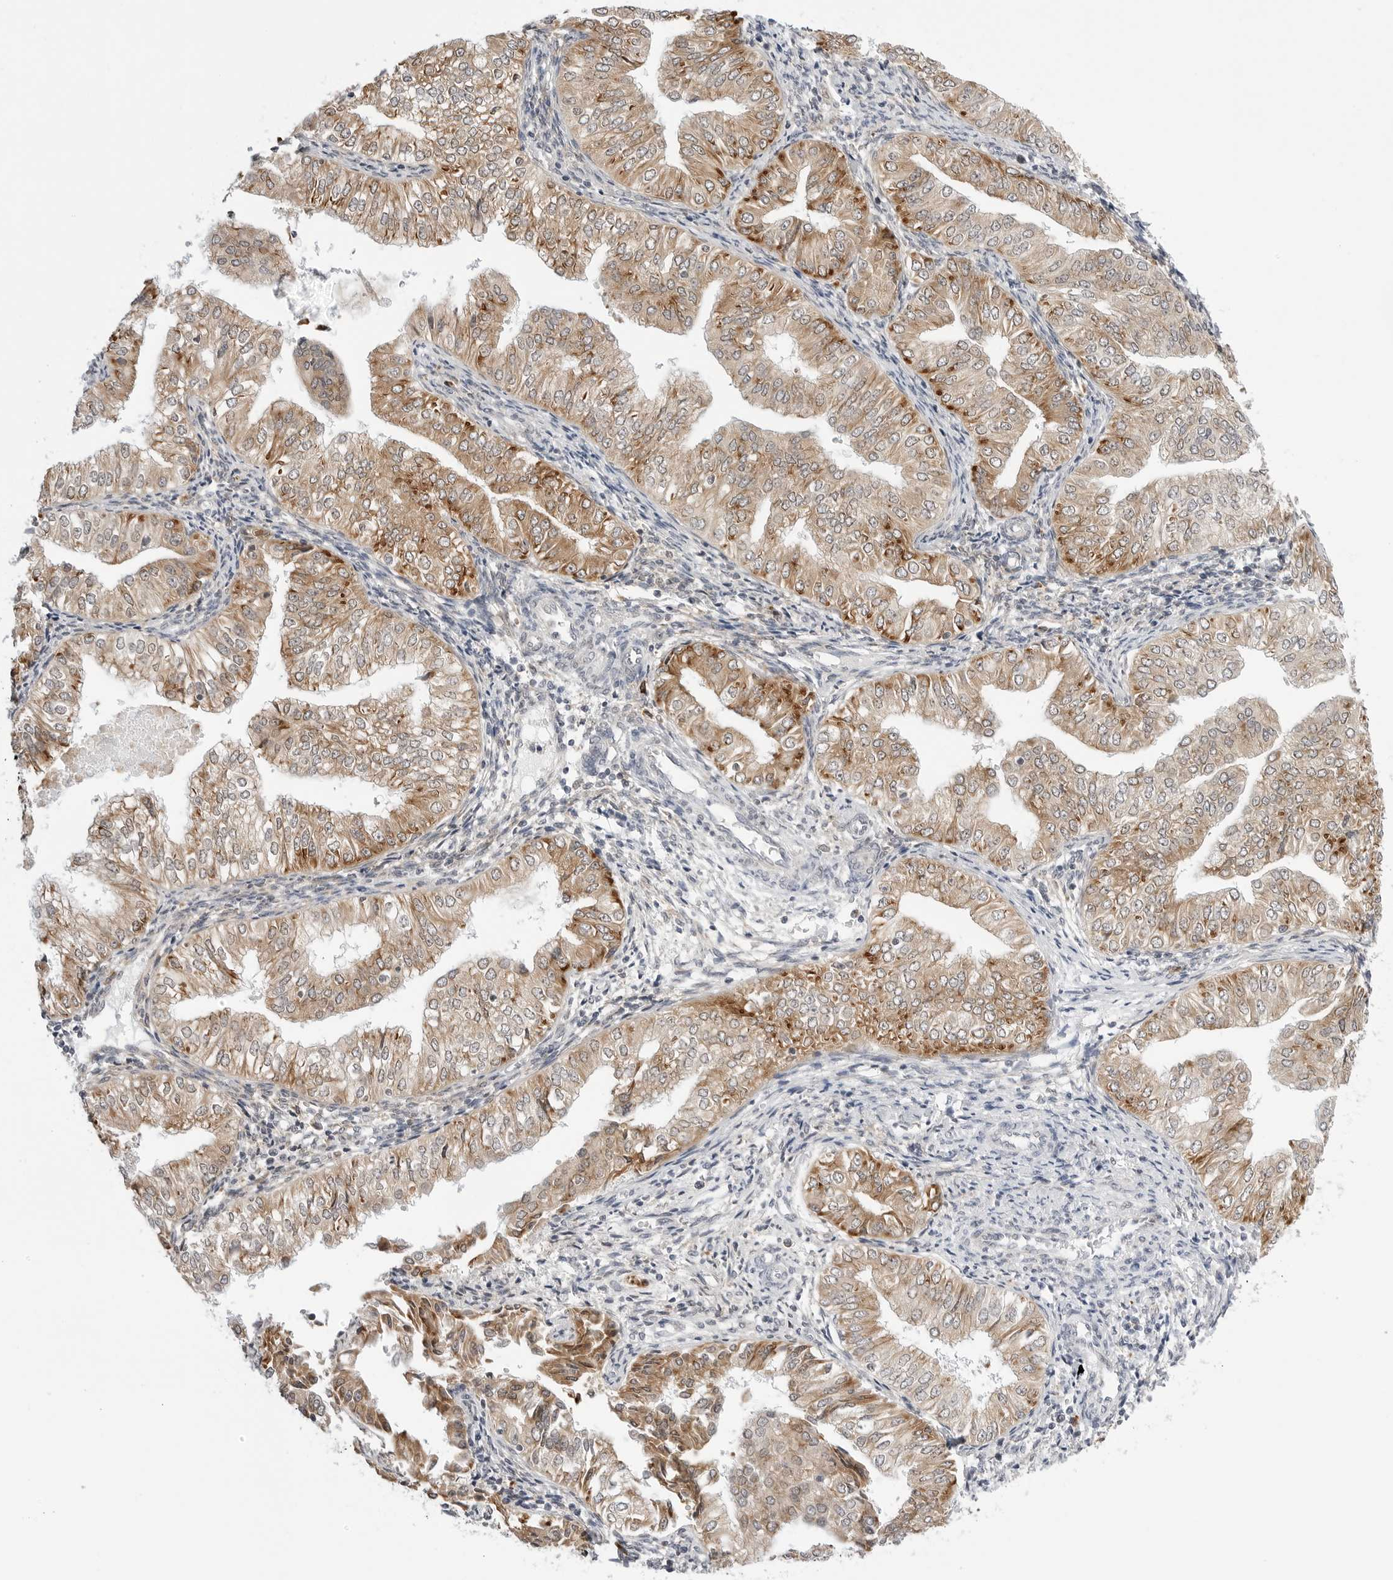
{"staining": {"intensity": "moderate", "quantity": ">75%", "location": "cytoplasmic/membranous"}, "tissue": "endometrial cancer", "cell_type": "Tumor cells", "image_type": "cancer", "snomed": [{"axis": "morphology", "description": "Normal tissue, NOS"}, {"axis": "morphology", "description": "Adenocarcinoma, NOS"}, {"axis": "topography", "description": "Endometrium"}], "caption": "Tumor cells show moderate cytoplasmic/membranous expression in about >75% of cells in endometrial cancer (adenocarcinoma). (DAB (3,3'-diaminobenzidine) IHC, brown staining for protein, blue staining for nuclei).", "gene": "RPN1", "patient": {"sex": "female", "age": 53}}